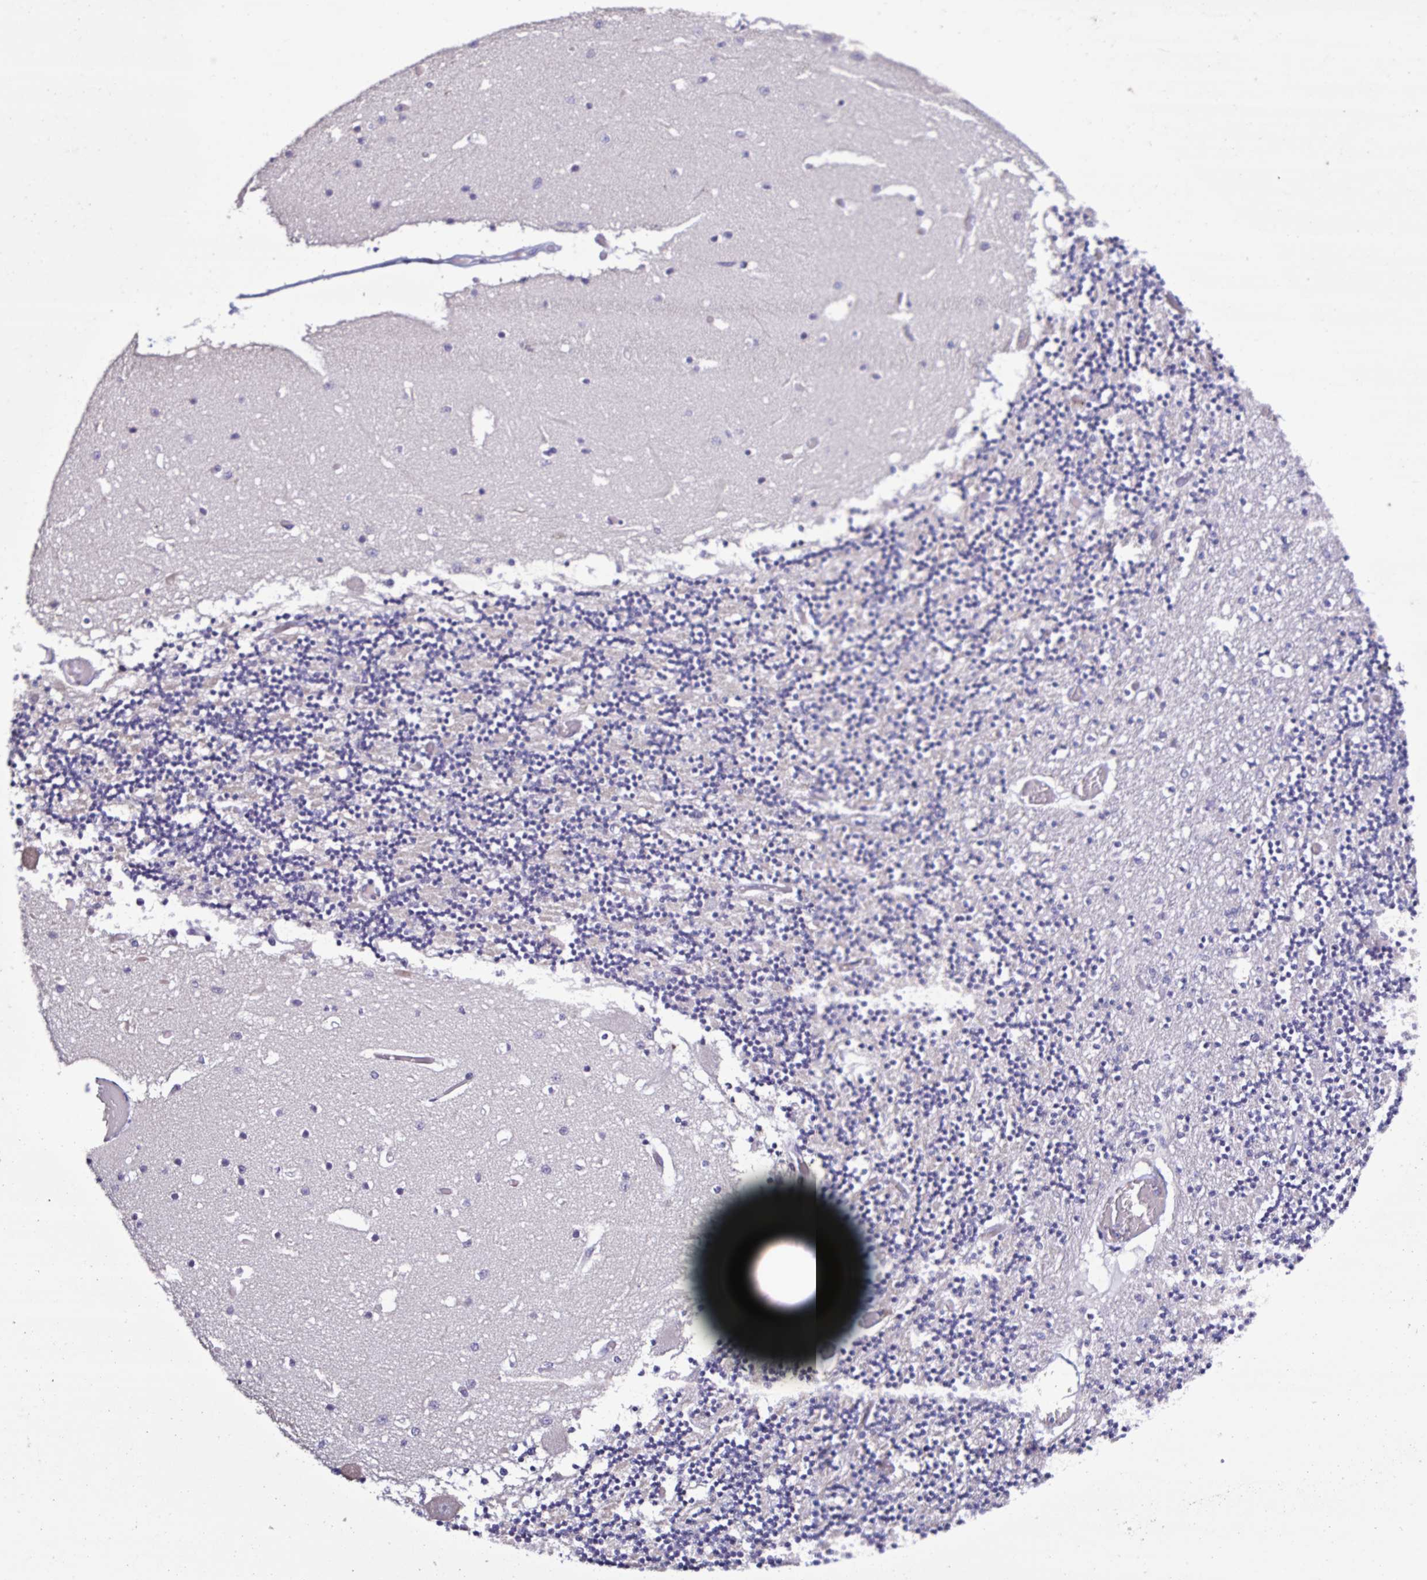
{"staining": {"intensity": "negative", "quantity": "none", "location": "none"}, "tissue": "cerebellum", "cell_type": "Cells in granular layer", "image_type": "normal", "snomed": [{"axis": "morphology", "description": "Normal tissue, NOS"}, {"axis": "topography", "description": "Cerebellum"}], "caption": "Image shows no protein staining in cells in granular layer of benign cerebellum.", "gene": "PLA2G4E", "patient": {"sex": "female", "age": 28}}